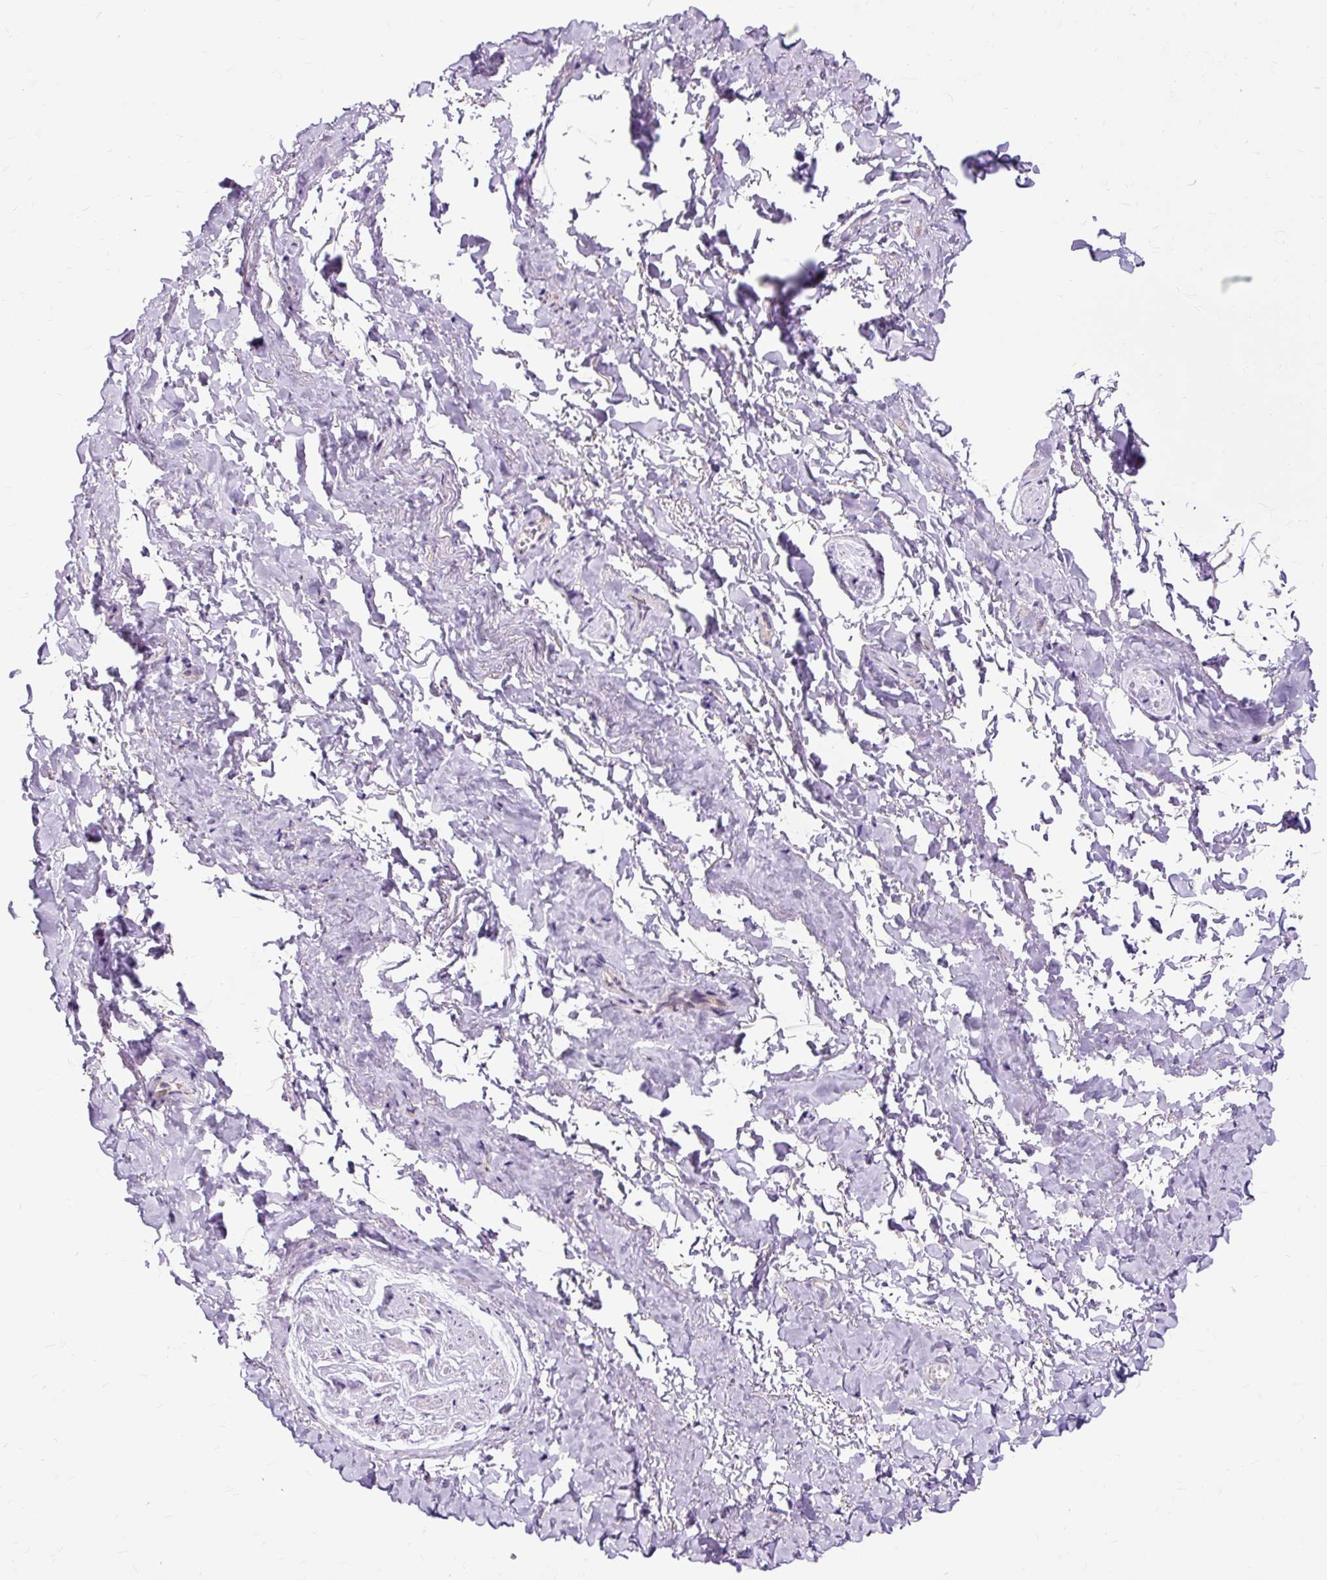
{"staining": {"intensity": "negative", "quantity": "none", "location": "none"}, "tissue": "adipose tissue", "cell_type": "Adipocytes", "image_type": "normal", "snomed": [{"axis": "morphology", "description": "Normal tissue, NOS"}, {"axis": "topography", "description": "Vulva"}, {"axis": "topography", "description": "Vagina"}, {"axis": "topography", "description": "Peripheral nerve tissue"}], "caption": "A high-resolution histopathology image shows IHC staining of unremarkable adipose tissue, which demonstrates no significant positivity in adipocytes.", "gene": "DCTN4", "patient": {"sex": "female", "age": 66}}